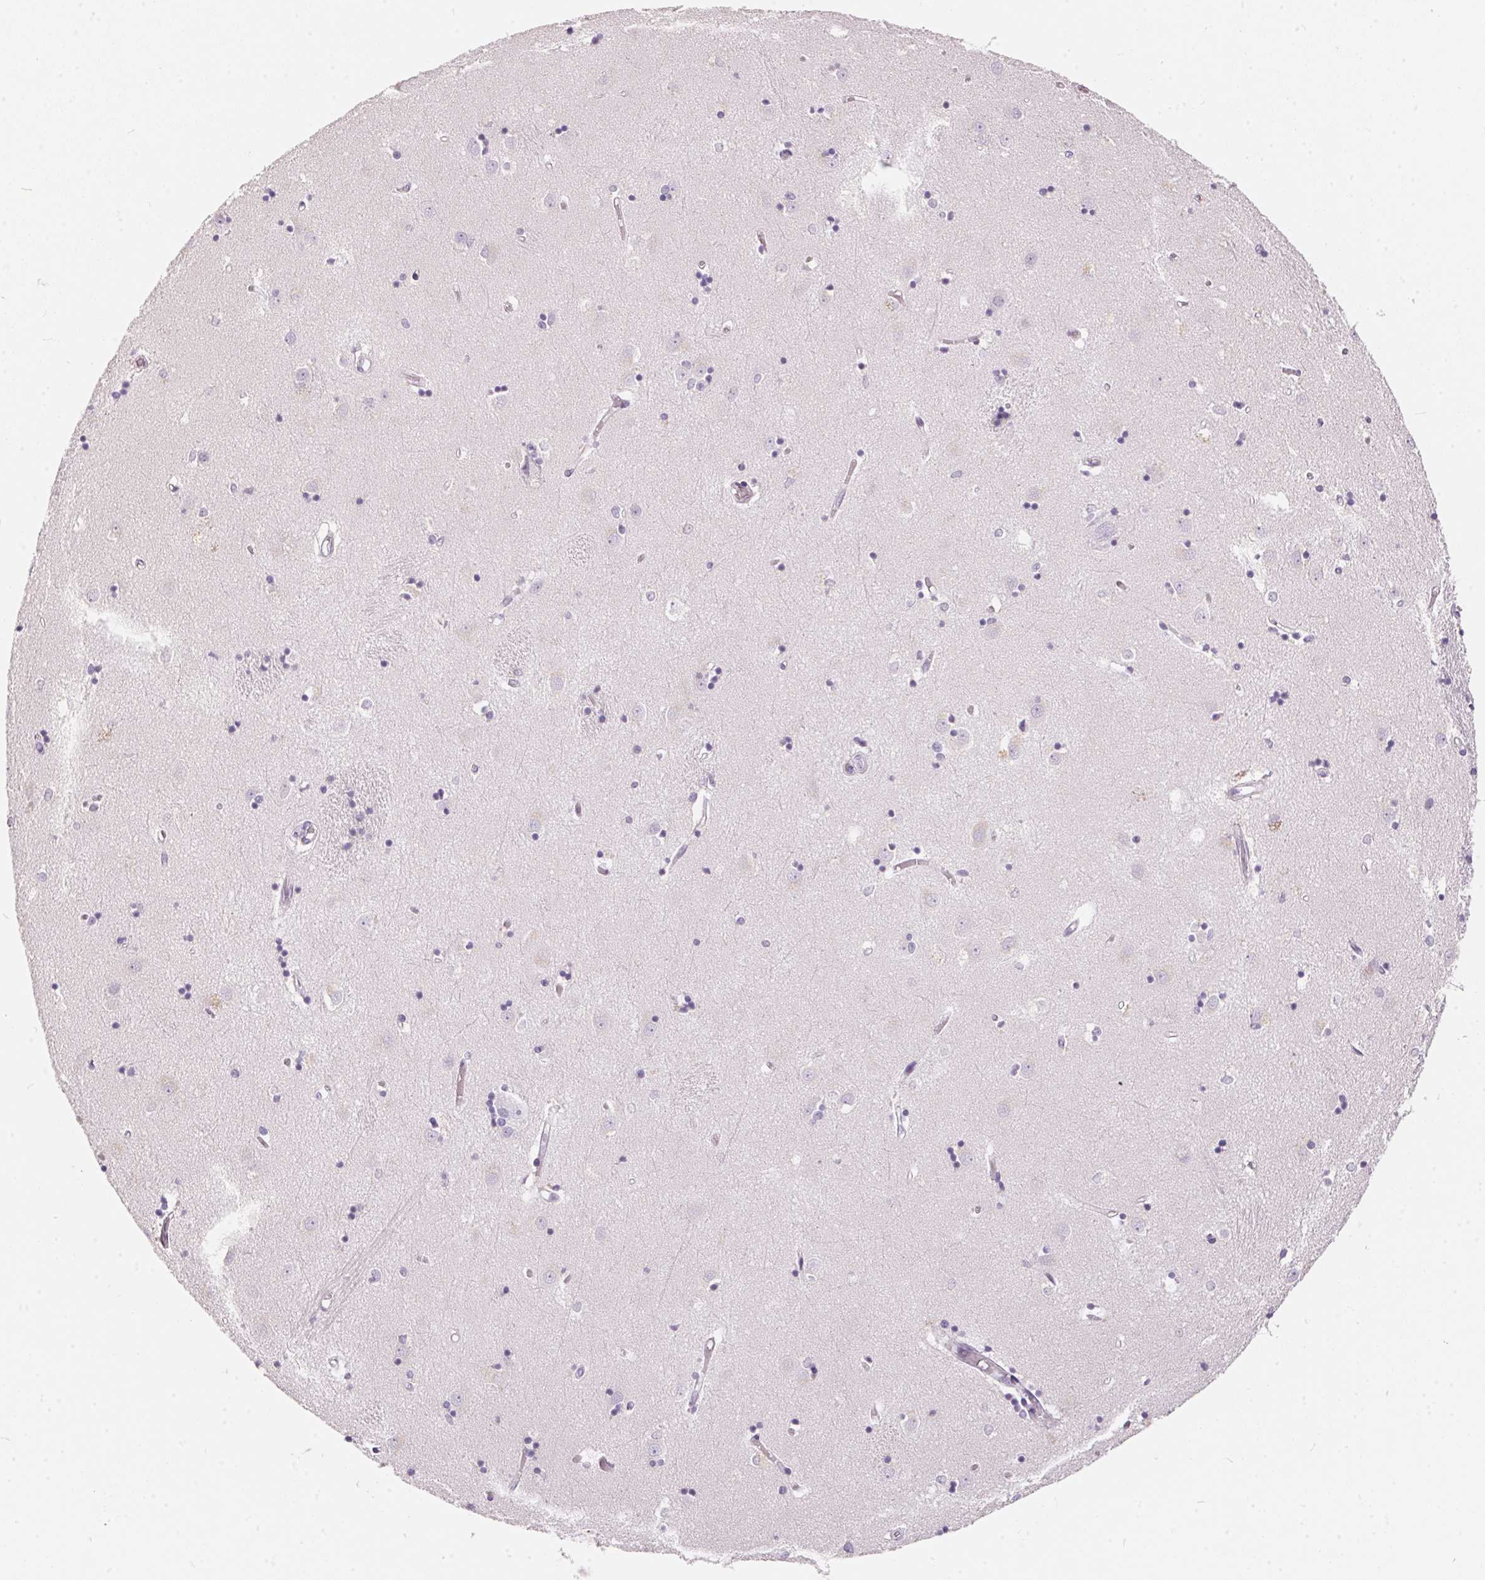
{"staining": {"intensity": "negative", "quantity": "none", "location": "none"}, "tissue": "caudate", "cell_type": "Glial cells", "image_type": "normal", "snomed": [{"axis": "morphology", "description": "Normal tissue, NOS"}, {"axis": "topography", "description": "Lateral ventricle wall"}], "caption": "DAB immunohistochemical staining of normal human caudate demonstrates no significant staining in glial cells. (DAB (3,3'-diaminobenzidine) immunohistochemistry with hematoxylin counter stain).", "gene": "SERPINB1", "patient": {"sex": "male", "age": 54}}